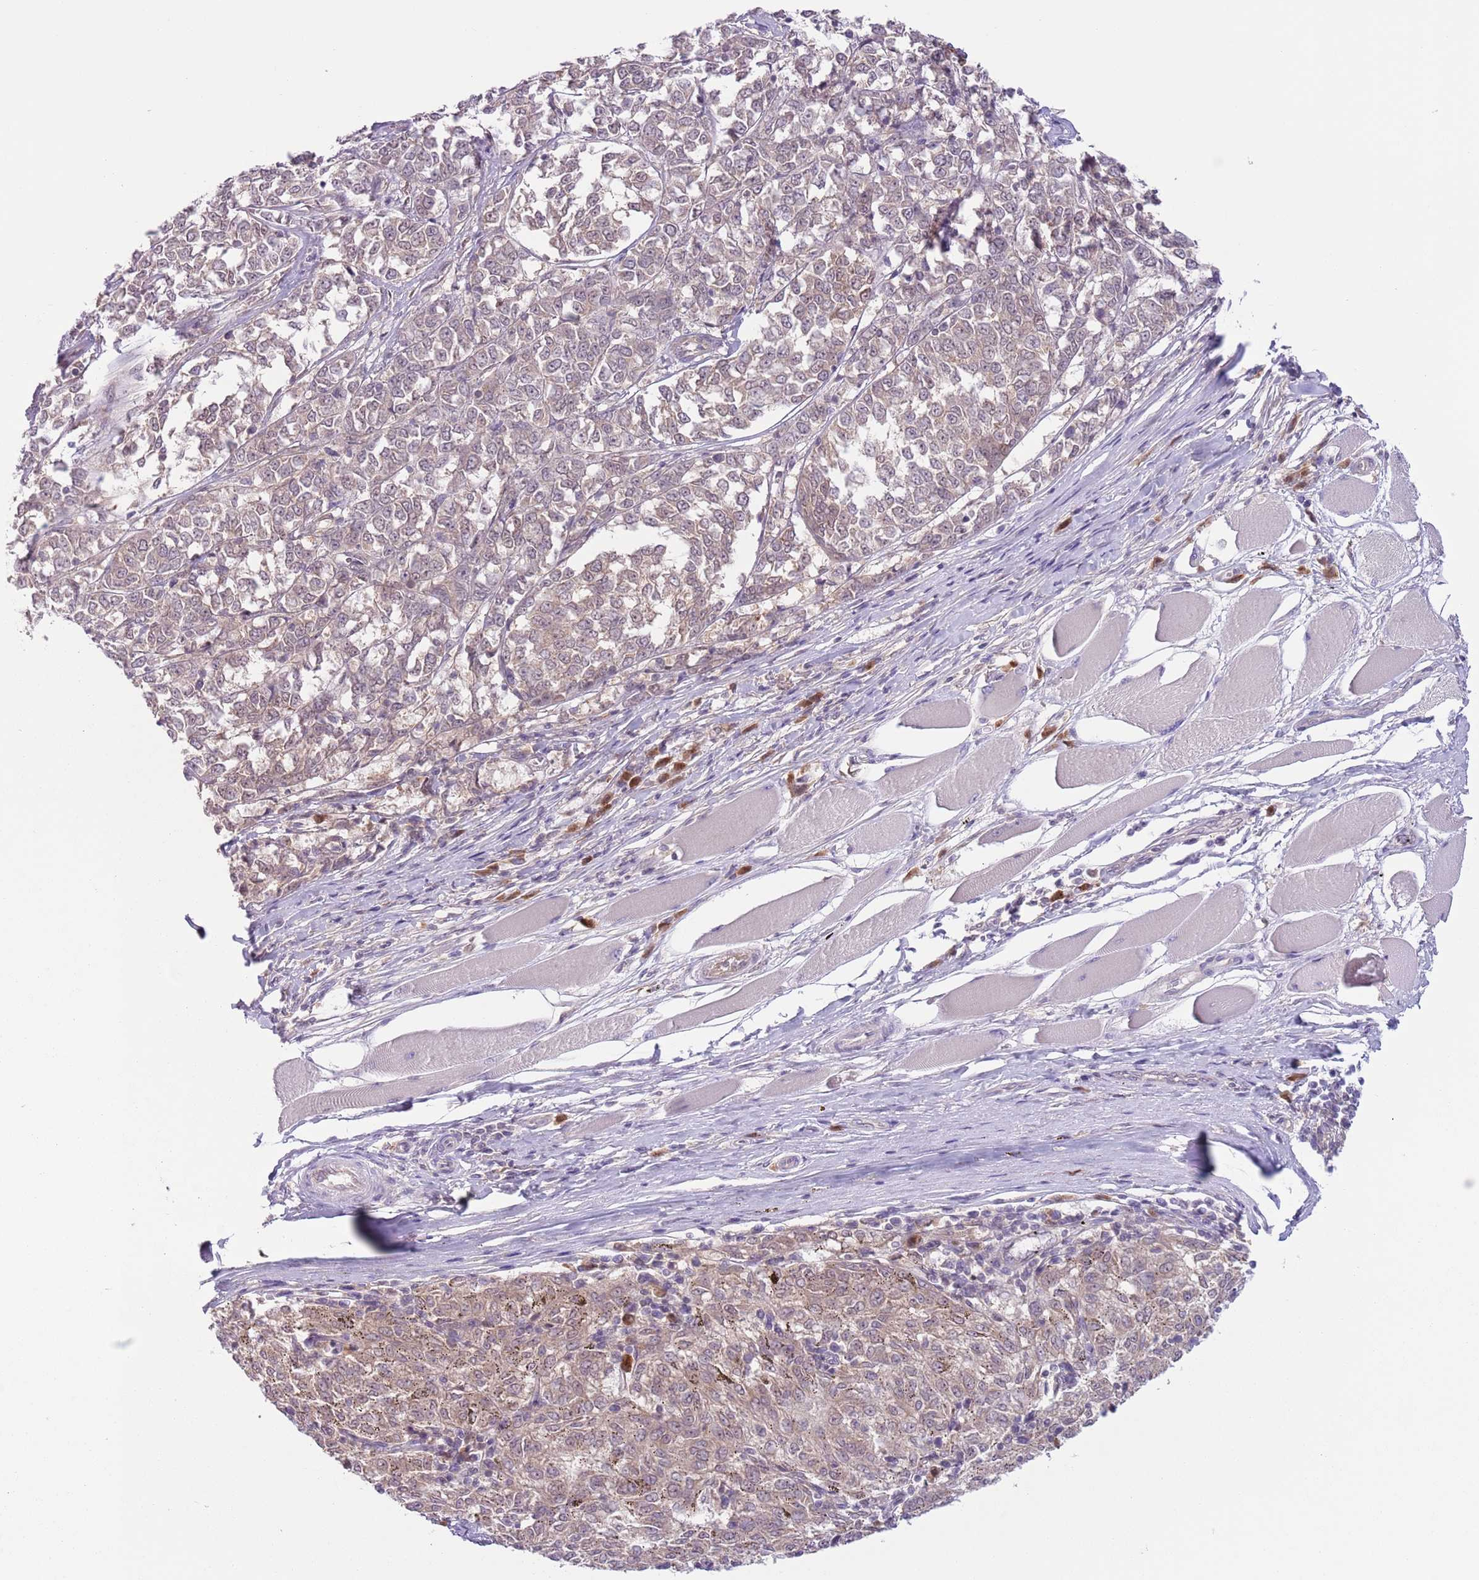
{"staining": {"intensity": "weak", "quantity": "25%-75%", "location": "cytoplasmic/membranous"}, "tissue": "melanoma", "cell_type": "Tumor cells", "image_type": "cancer", "snomed": [{"axis": "morphology", "description": "Malignant melanoma, NOS"}, {"axis": "topography", "description": "Skin"}], "caption": "Tumor cells display weak cytoplasmic/membranous positivity in approximately 25%-75% of cells in melanoma.", "gene": "COPE", "patient": {"sex": "female", "age": 72}}